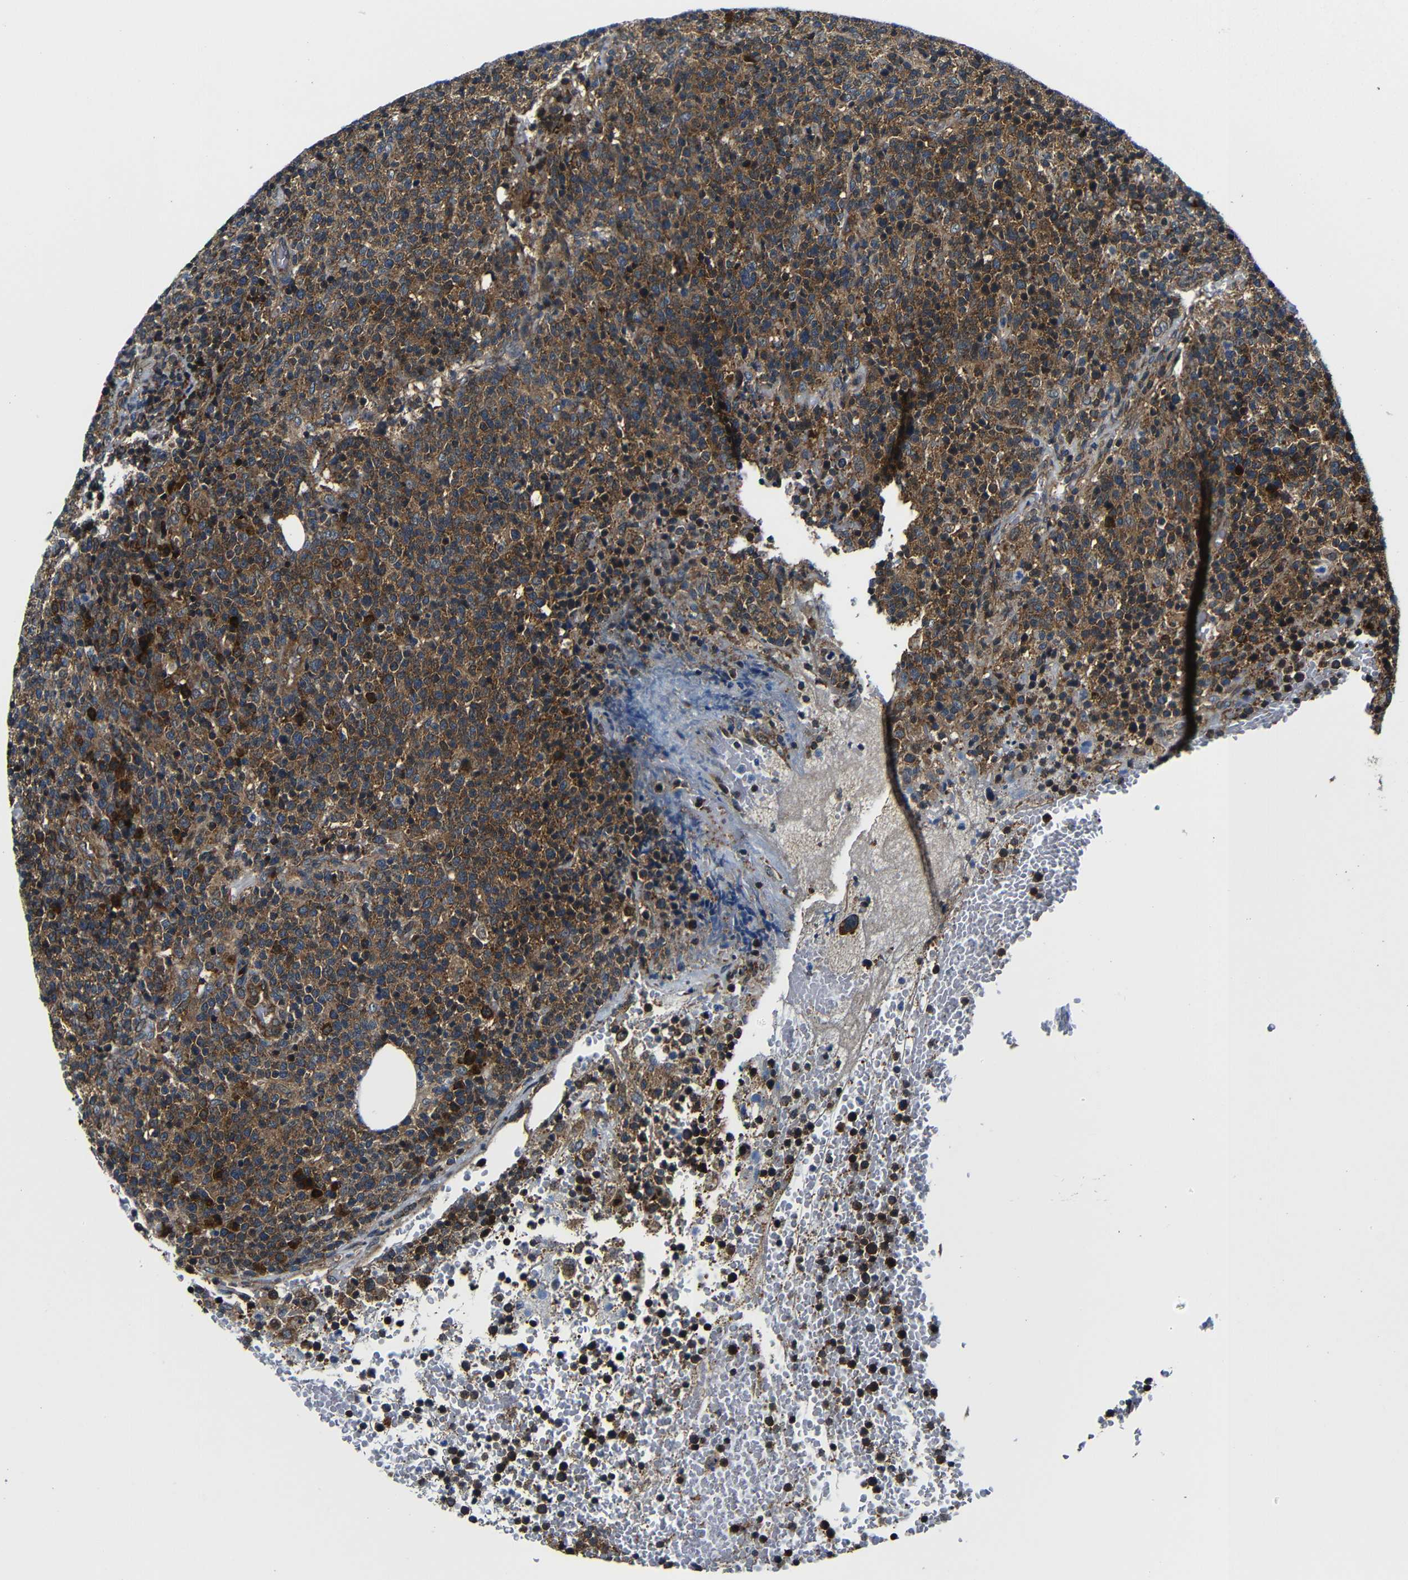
{"staining": {"intensity": "moderate", "quantity": ">75%", "location": "cytoplasmic/membranous"}, "tissue": "lymphoma", "cell_type": "Tumor cells", "image_type": "cancer", "snomed": [{"axis": "morphology", "description": "Malignant lymphoma, non-Hodgkin's type, High grade"}, {"axis": "topography", "description": "Lymph node"}], "caption": "The photomicrograph exhibits immunohistochemical staining of lymphoma. There is moderate cytoplasmic/membranous positivity is seen in about >75% of tumor cells. The staining was performed using DAB, with brown indicating positive protein expression. Nuclei are stained blue with hematoxylin.", "gene": "ABCE1", "patient": {"sex": "male", "age": 61}}